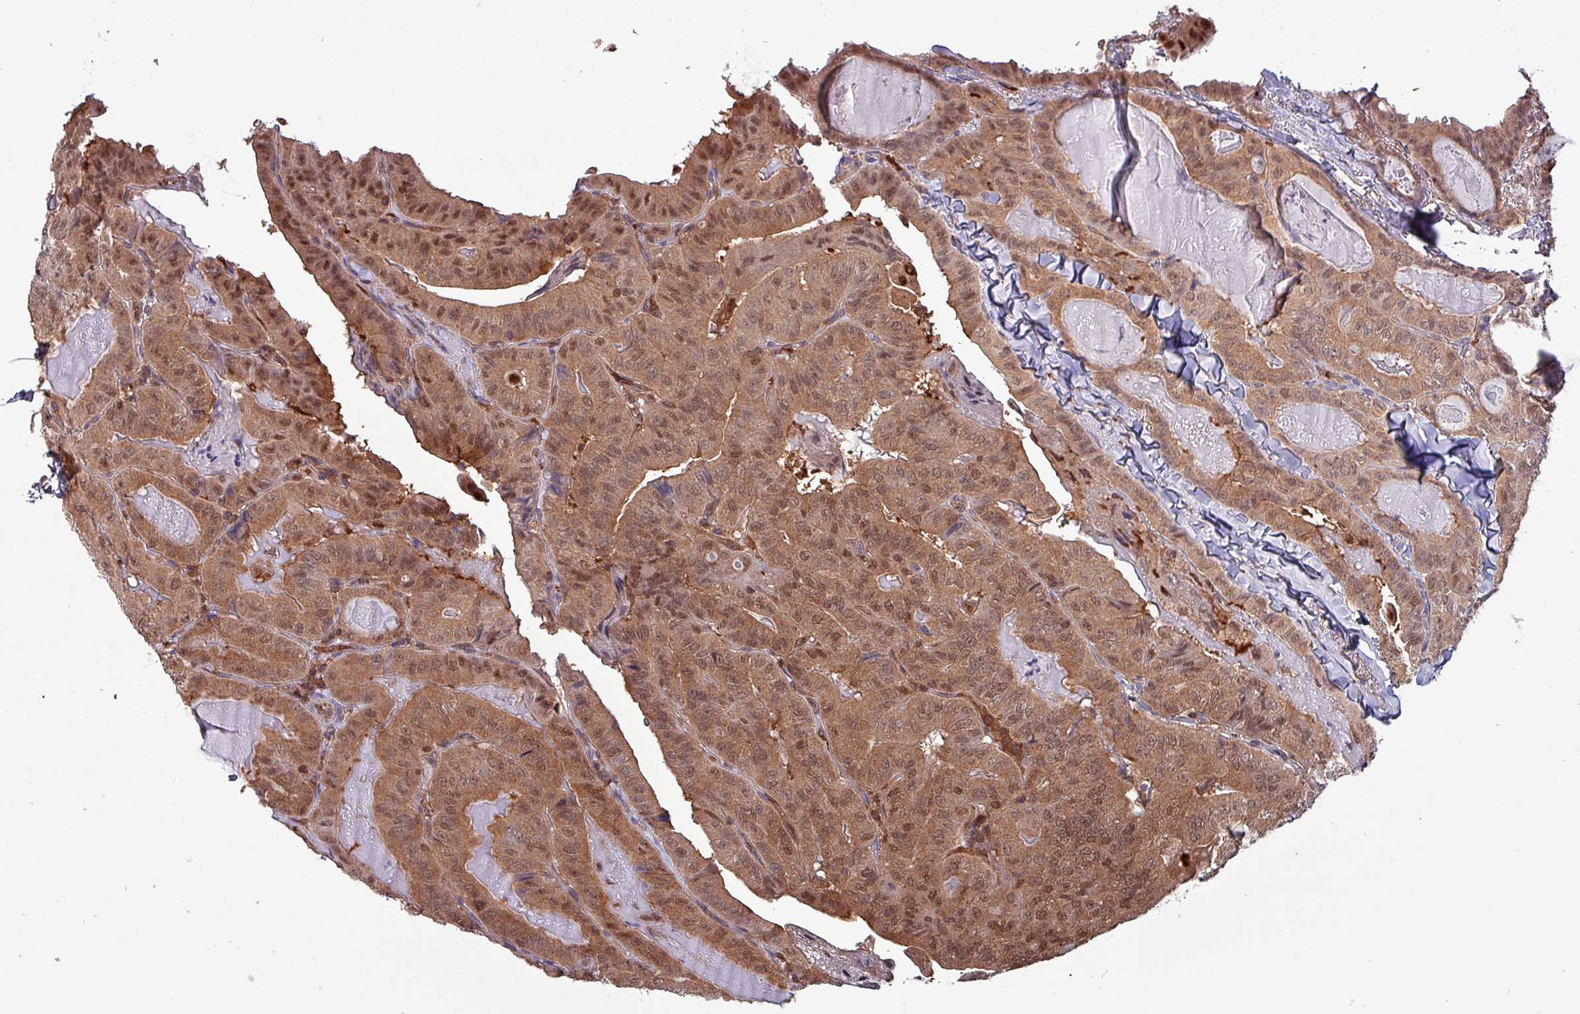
{"staining": {"intensity": "moderate", "quantity": ">75%", "location": "cytoplasmic/membranous,nuclear"}, "tissue": "thyroid cancer", "cell_type": "Tumor cells", "image_type": "cancer", "snomed": [{"axis": "morphology", "description": "Papillary adenocarcinoma, NOS"}, {"axis": "topography", "description": "Thyroid gland"}], "caption": "This photomicrograph reveals papillary adenocarcinoma (thyroid) stained with immunohistochemistry (IHC) to label a protein in brown. The cytoplasmic/membranous and nuclear of tumor cells show moderate positivity for the protein. Nuclei are counter-stained blue.", "gene": "PSMB8", "patient": {"sex": "female", "age": 68}}